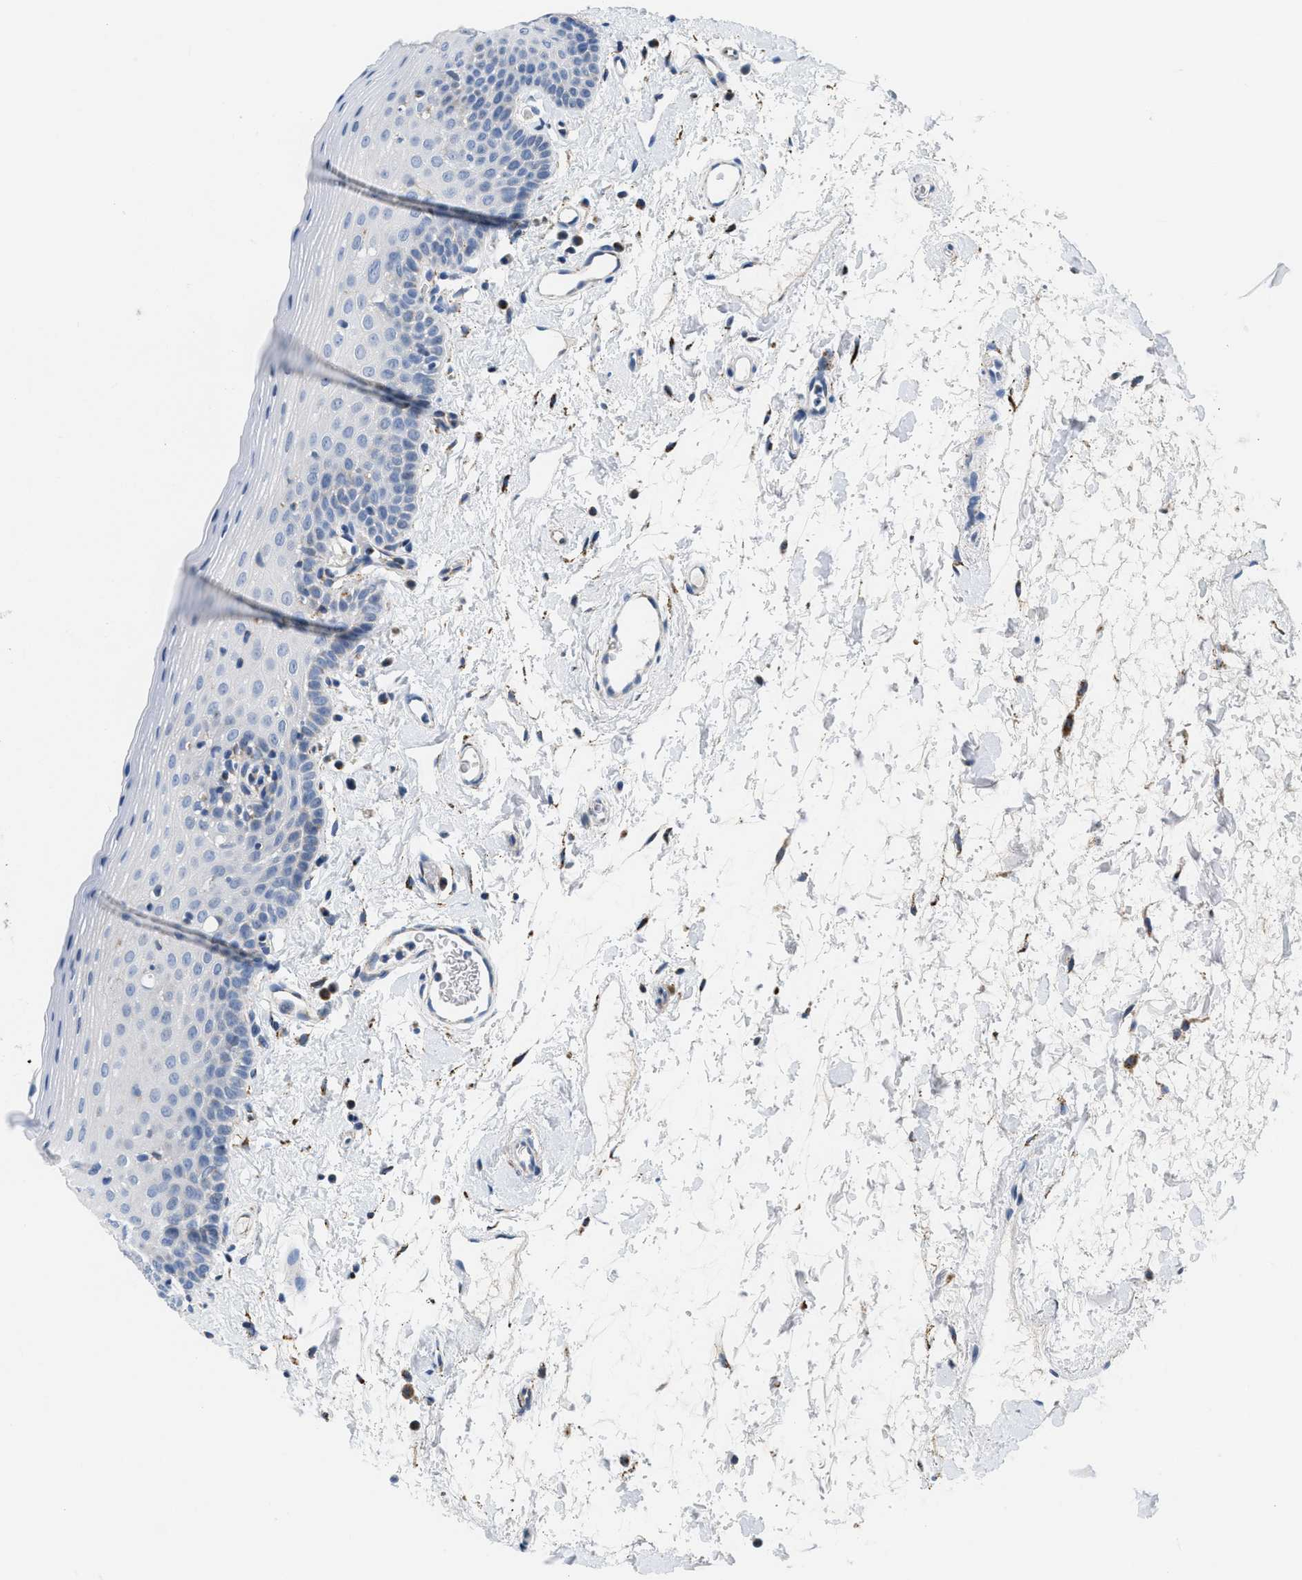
{"staining": {"intensity": "negative", "quantity": "none", "location": "none"}, "tissue": "oral mucosa", "cell_type": "Squamous epithelial cells", "image_type": "normal", "snomed": [{"axis": "morphology", "description": "Normal tissue, NOS"}, {"axis": "topography", "description": "Oral tissue"}], "caption": "A histopathology image of oral mucosa stained for a protein reveals no brown staining in squamous epithelial cells.", "gene": "KCNJ5", "patient": {"sex": "male", "age": 66}}